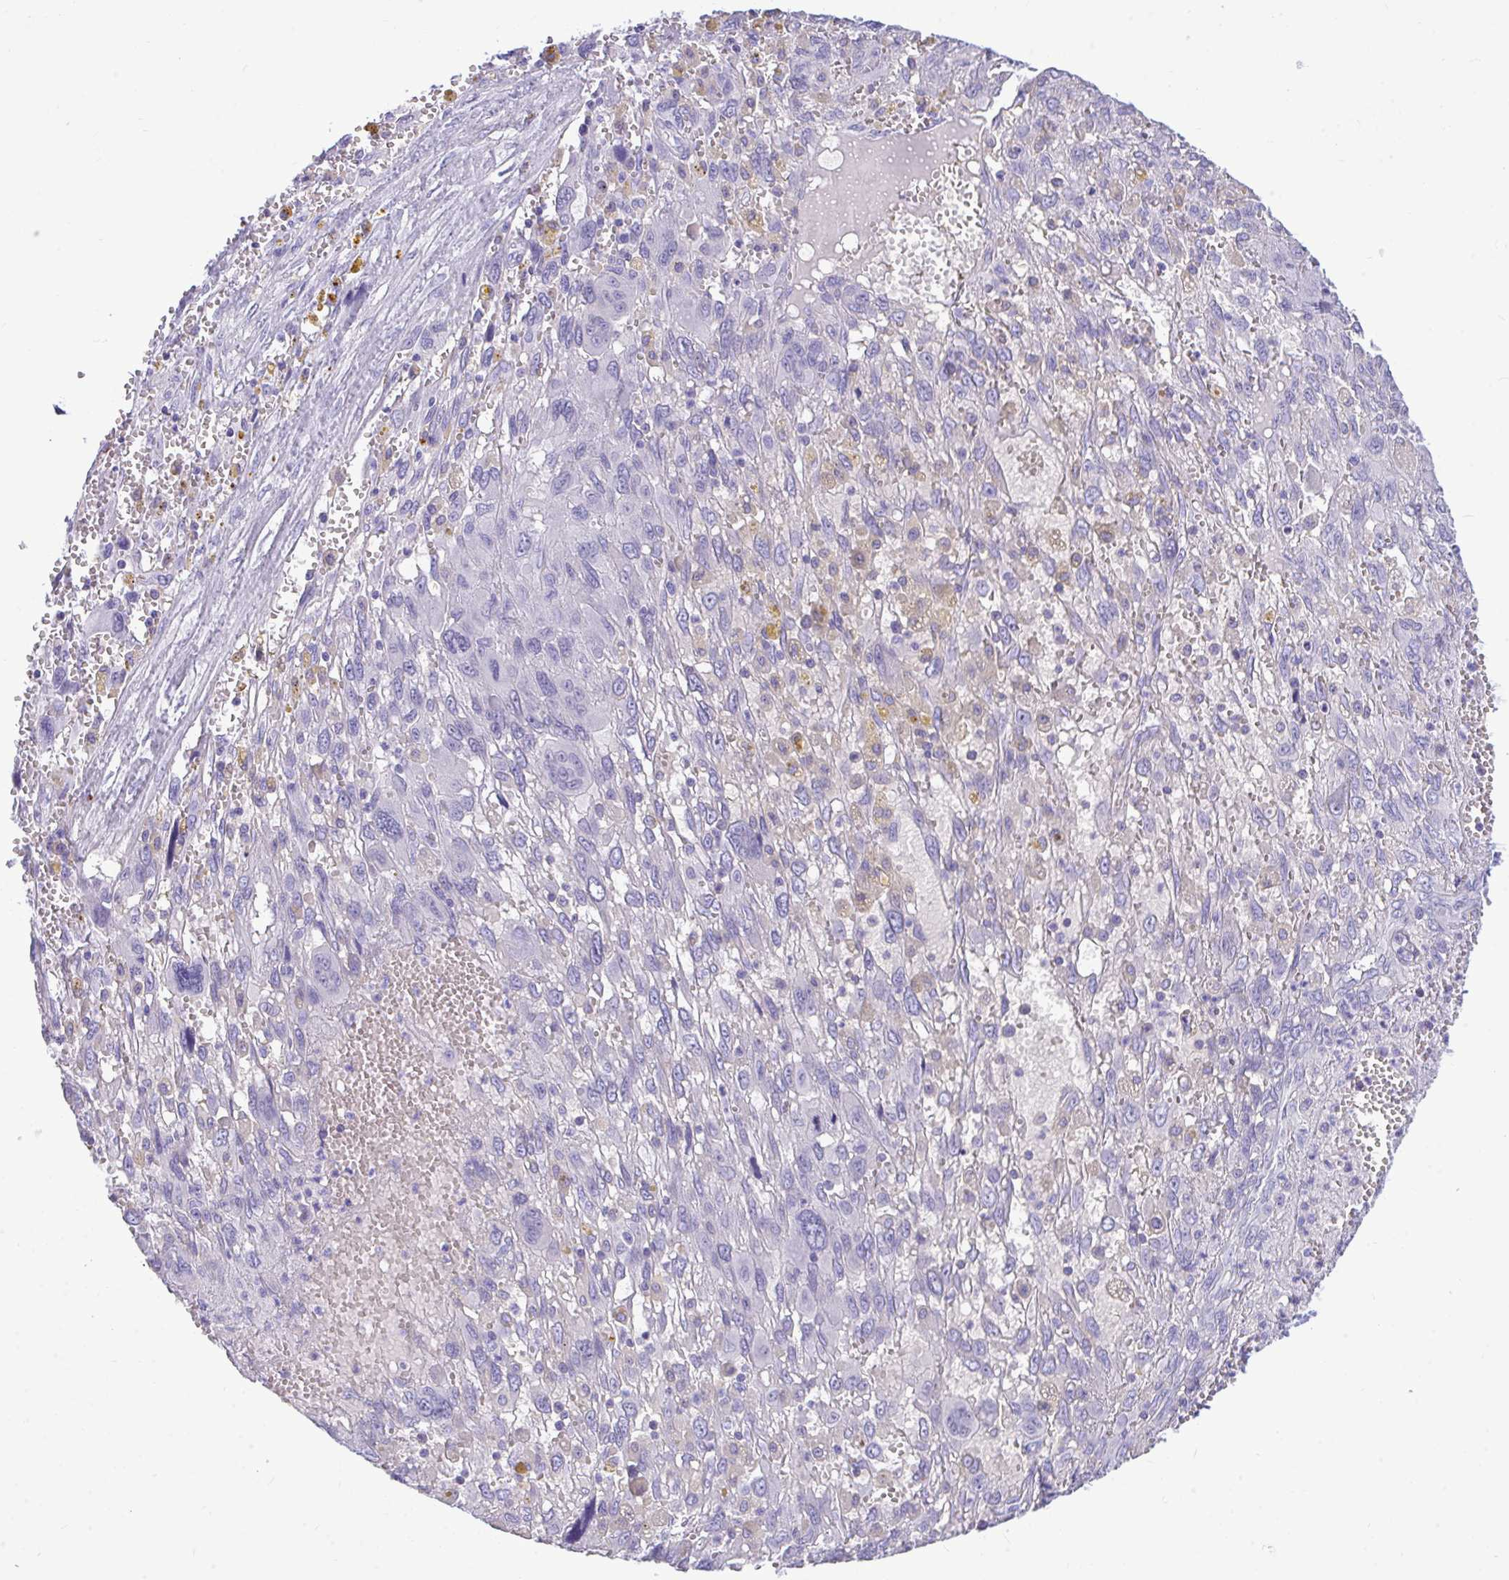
{"staining": {"intensity": "negative", "quantity": "none", "location": "none"}, "tissue": "pancreatic cancer", "cell_type": "Tumor cells", "image_type": "cancer", "snomed": [{"axis": "morphology", "description": "Adenocarcinoma, NOS"}, {"axis": "topography", "description": "Pancreas"}], "caption": "High magnification brightfield microscopy of pancreatic cancer (adenocarcinoma) stained with DAB (brown) and counterstained with hematoxylin (blue): tumor cells show no significant expression.", "gene": "PRM2", "patient": {"sex": "female", "age": 47}}